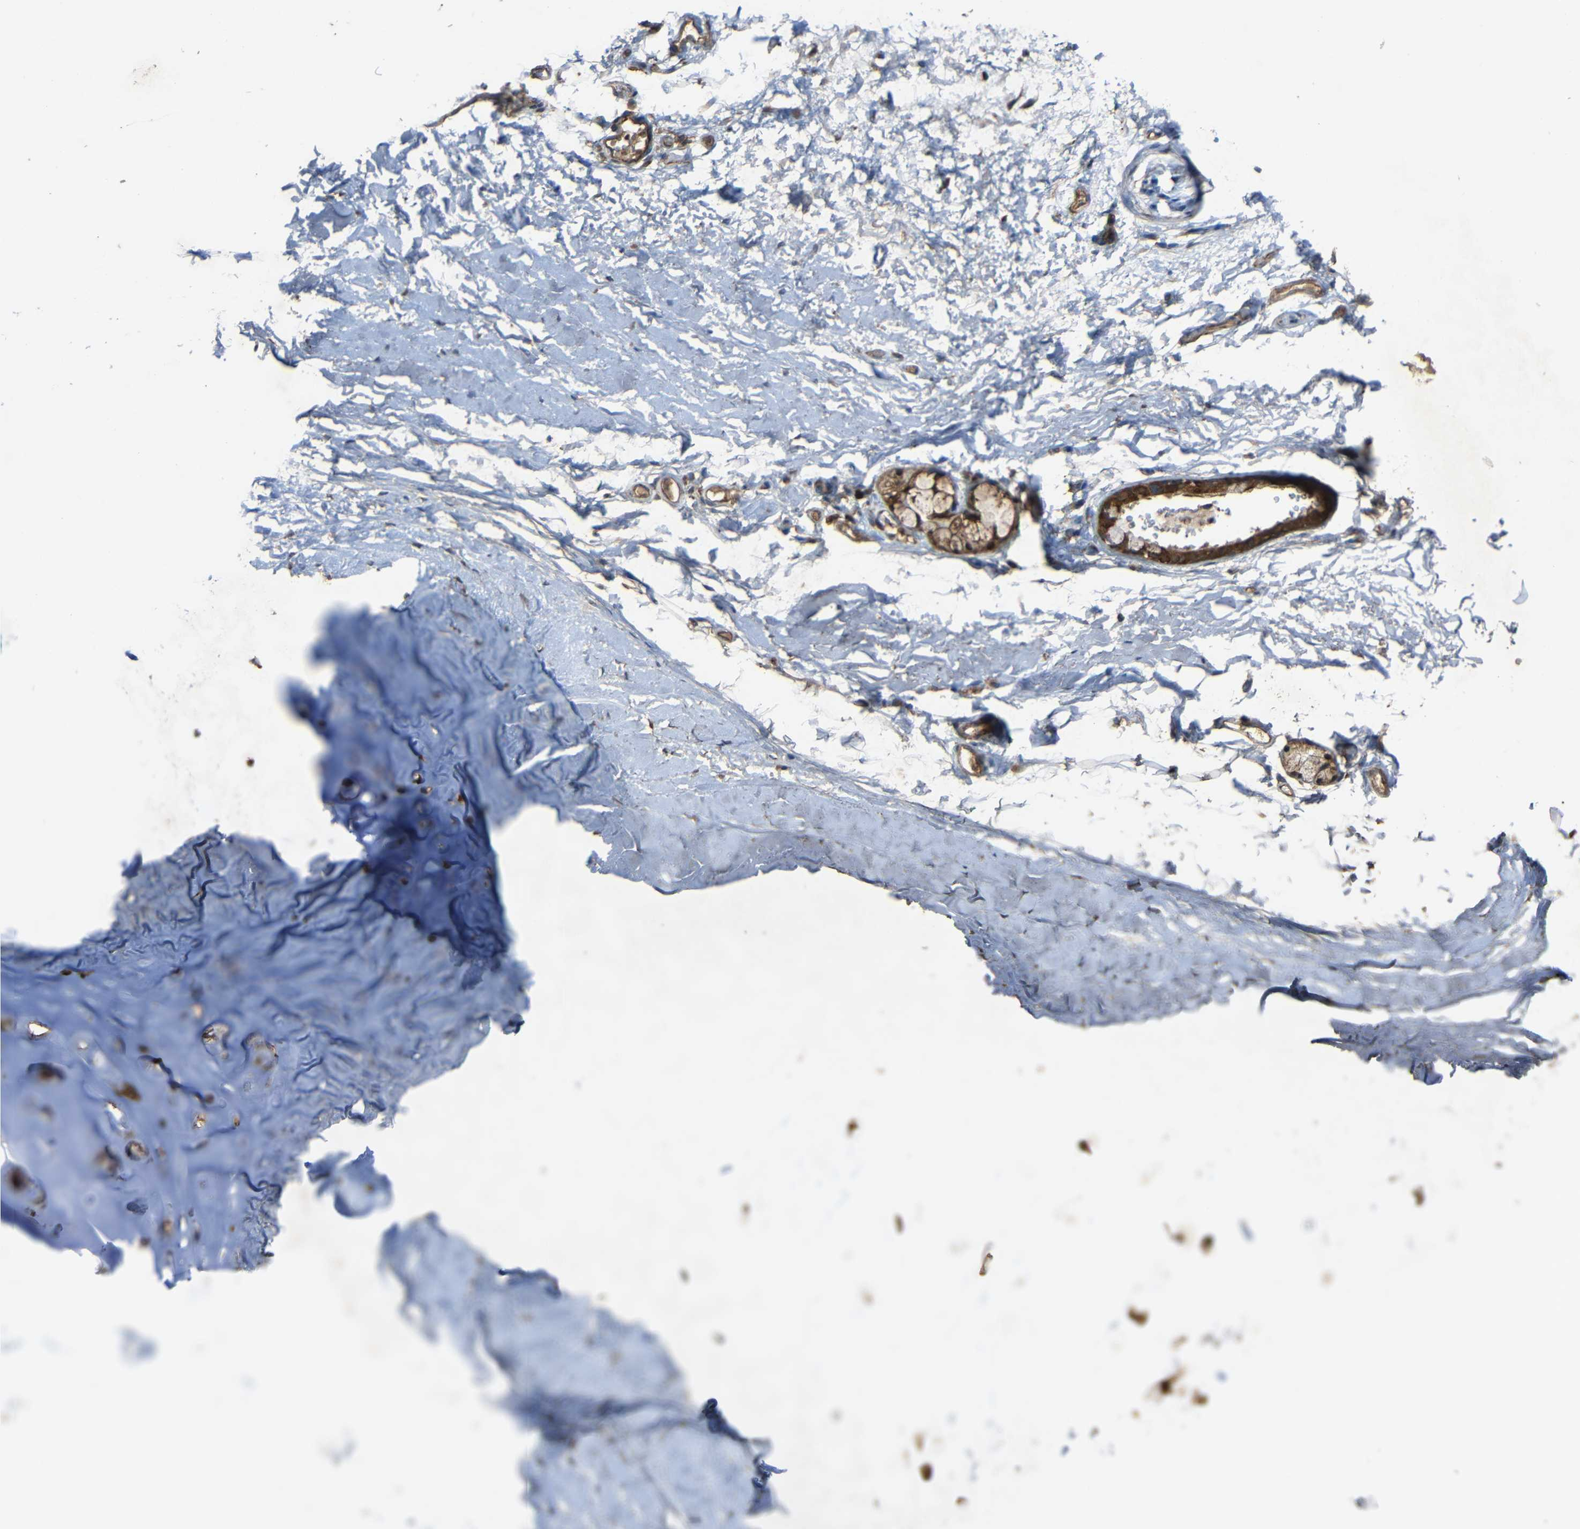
{"staining": {"intensity": "weak", "quantity": ">75%", "location": "cytoplasmic/membranous"}, "tissue": "adipose tissue", "cell_type": "Adipocytes", "image_type": "normal", "snomed": [{"axis": "morphology", "description": "Normal tissue, NOS"}, {"axis": "topography", "description": "Bronchus"}], "caption": "Immunohistochemistry of unremarkable human adipose tissue displays low levels of weak cytoplasmic/membranous expression in about >75% of adipocytes.", "gene": "C1GALT1", "patient": {"sex": "female", "age": 73}}